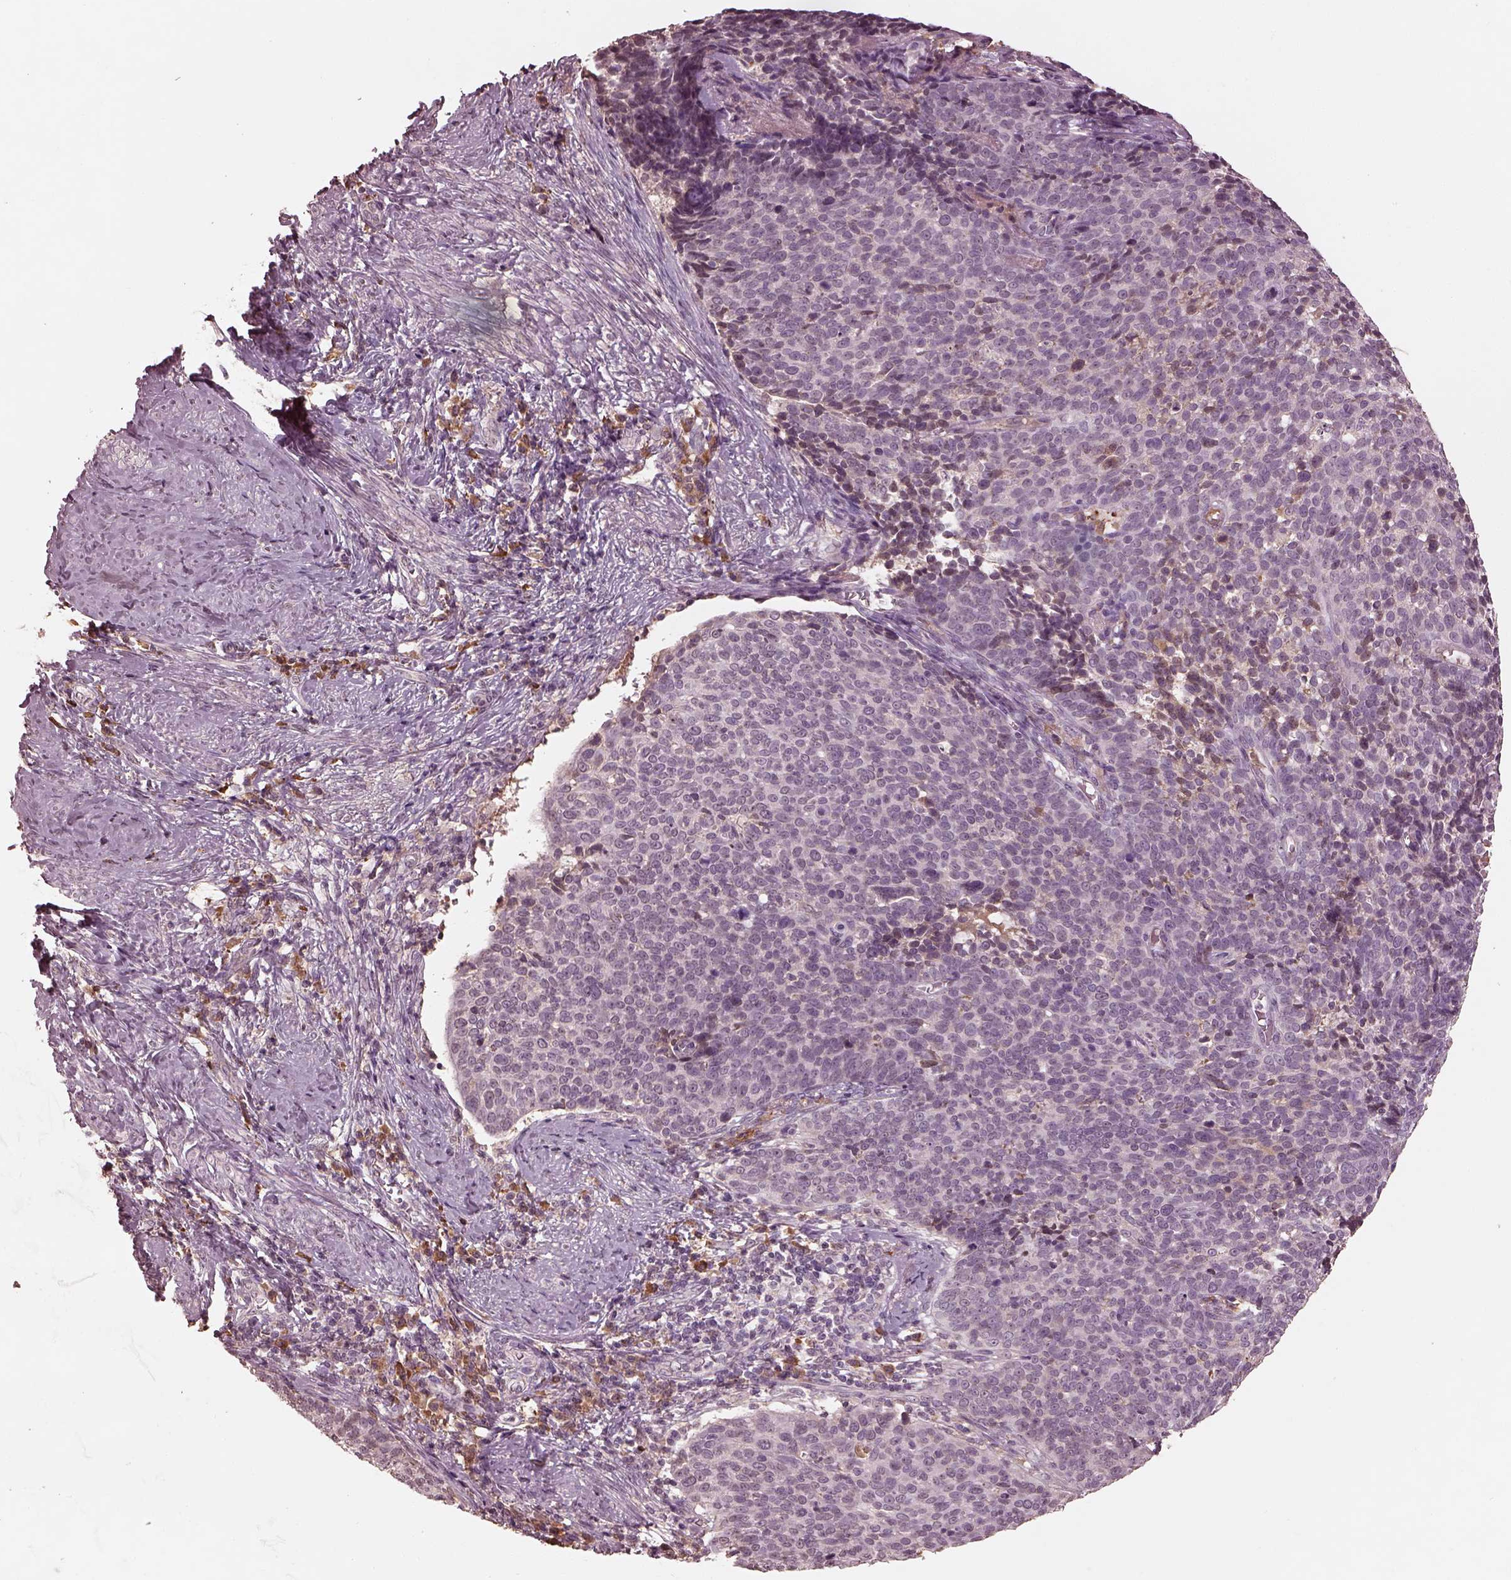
{"staining": {"intensity": "negative", "quantity": "none", "location": "none"}, "tissue": "cervical cancer", "cell_type": "Tumor cells", "image_type": "cancer", "snomed": [{"axis": "morphology", "description": "Squamous cell carcinoma, NOS"}, {"axis": "topography", "description": "Cervix"}], "caption": "Photomicrograph shows no significant protein positivity in tumor cells of squamous cell carcinoma (cervical).", "gene": "CALR3", "patient": {"sex": "female", "age": 39}}